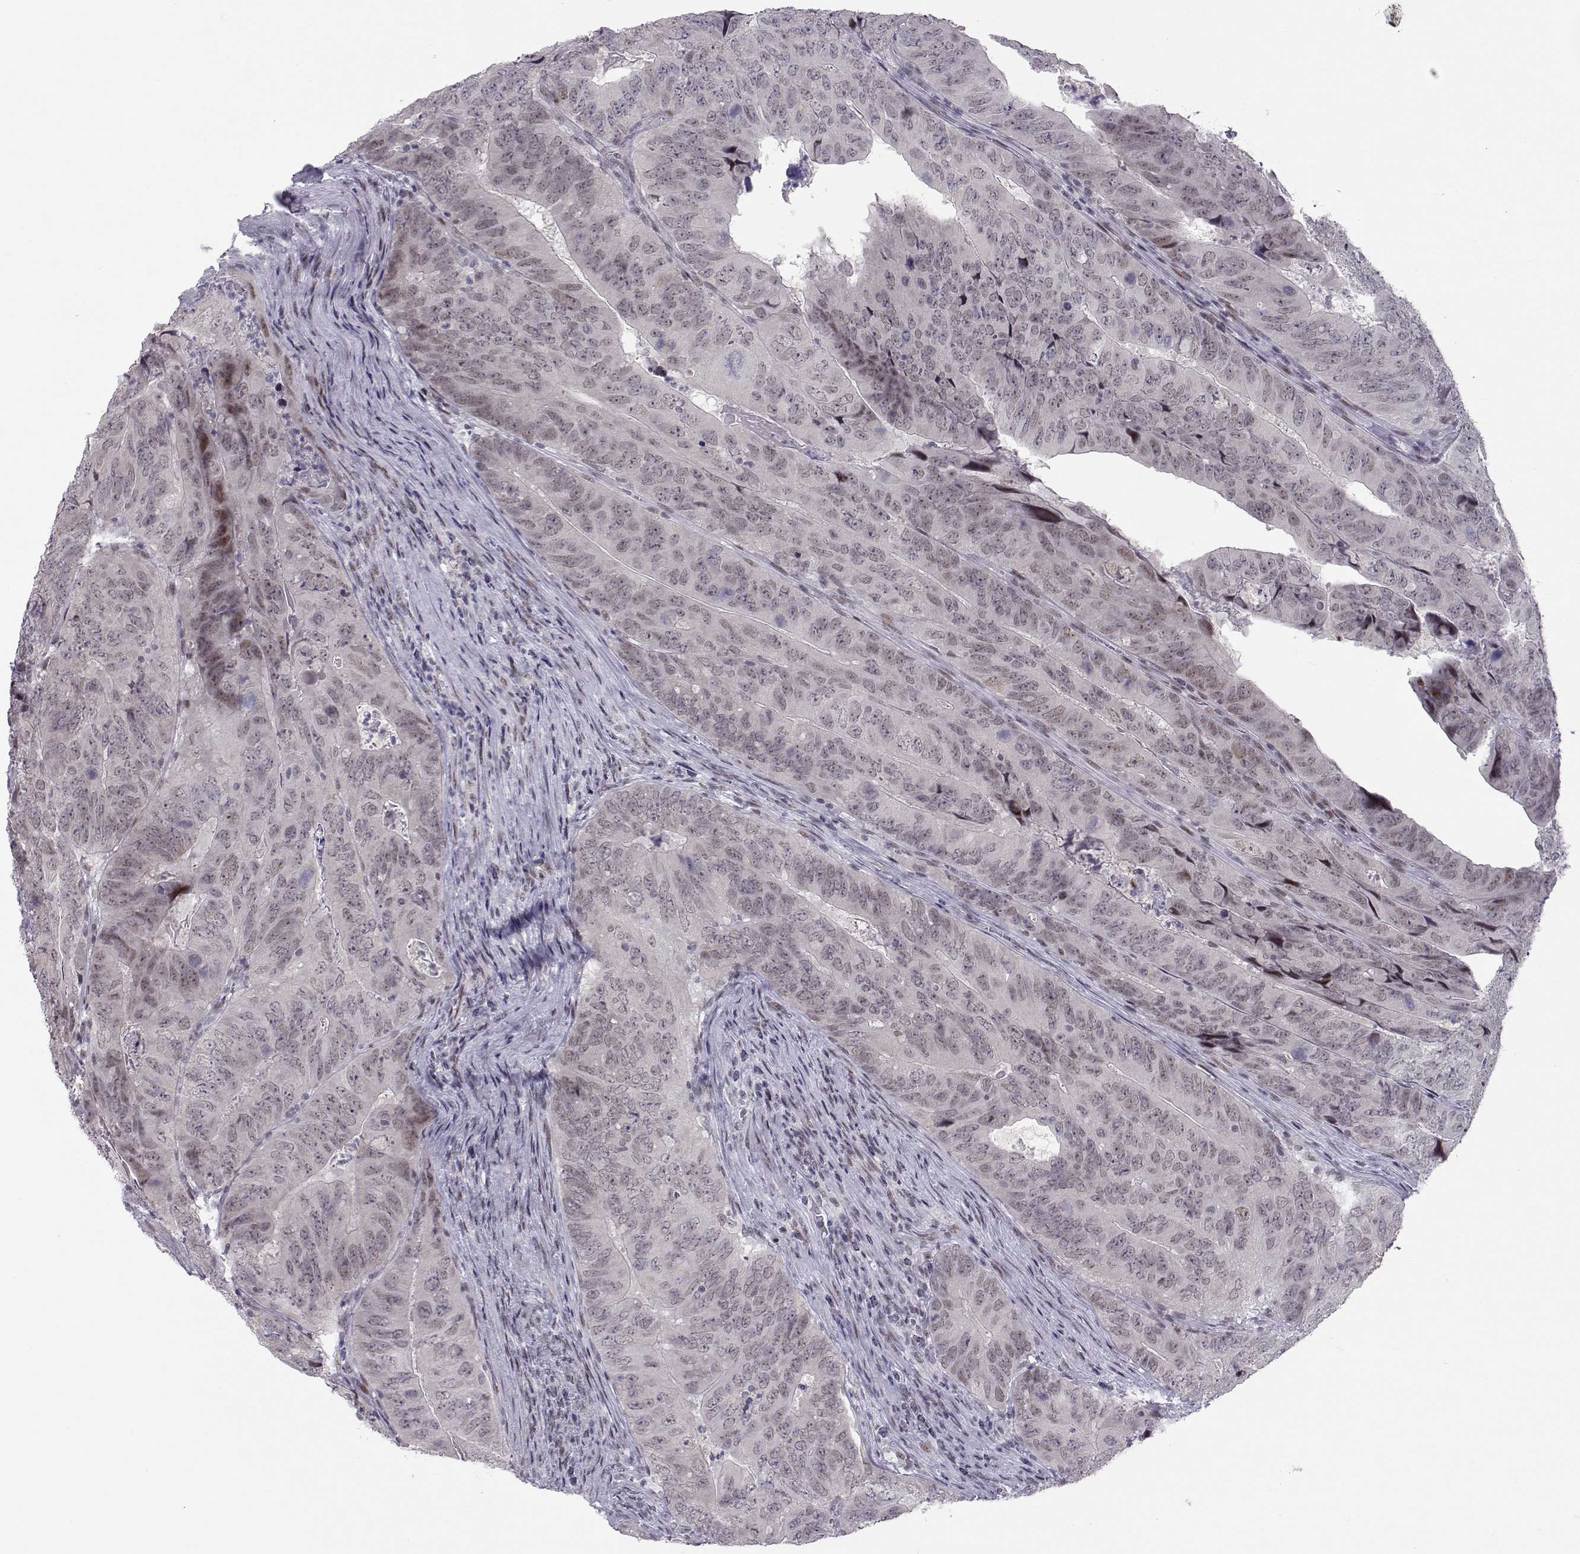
{"staining": {"intensity": "negative", "quantity": "none", "location": "none"}, "tissue": "colorectal cancer", "cell_type": "Tumor cells", "image_type": "cancer", "snomed": [{"axis": "morphology", "description": "Adenocarcinoma, NOS"}, {"axis": "topography", "description": "Colon"}], "caption": "Immunohistochemical staining of colorectal cancer displays no significant expression in tumor cells.", "gene": "SIX6", "patient": {"sex": "male", "age": 79}}